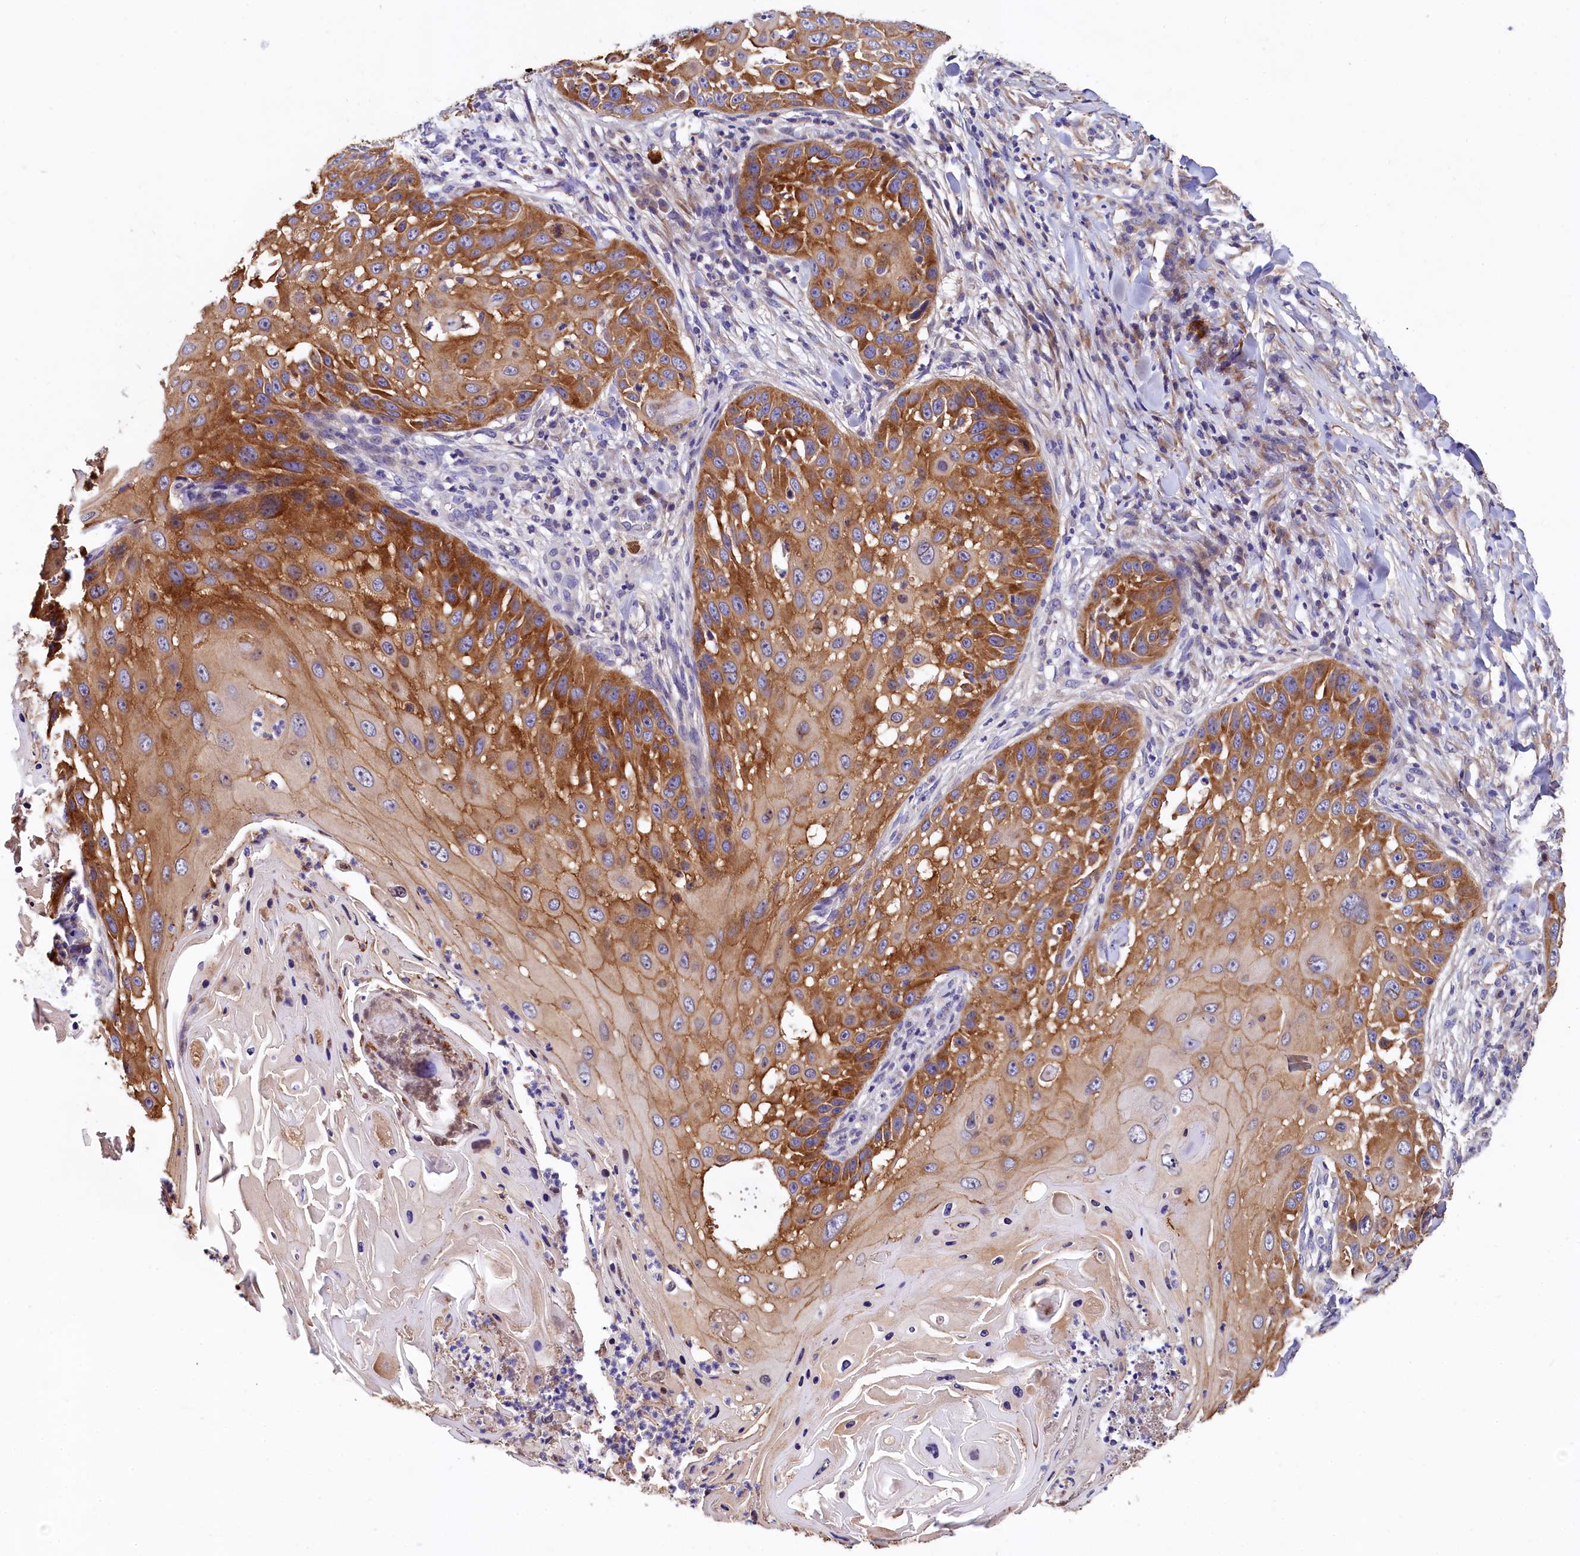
{"staining": {"intensity": "moderate", "quantity": ">75%", "location": "cytoplasmic/membranous"}, "tissue": "skin cancer", "cell_type": "Tumor cells", "image_type": "cancer", "snomed": [{"axis": "morphology", "description": "Squamous cell carcinoma, NOS"}, {"axis": "topography", "description": "Skin"}], "caption": "Protein staining of skin cancer (squamous cell carcinoma) tissue exhibits moderate cytoplasmic/membranous positivity in about >75% of tumor cells.", "gene": "EPS8L2", "patient": {"sex": "female", "age": 44}}